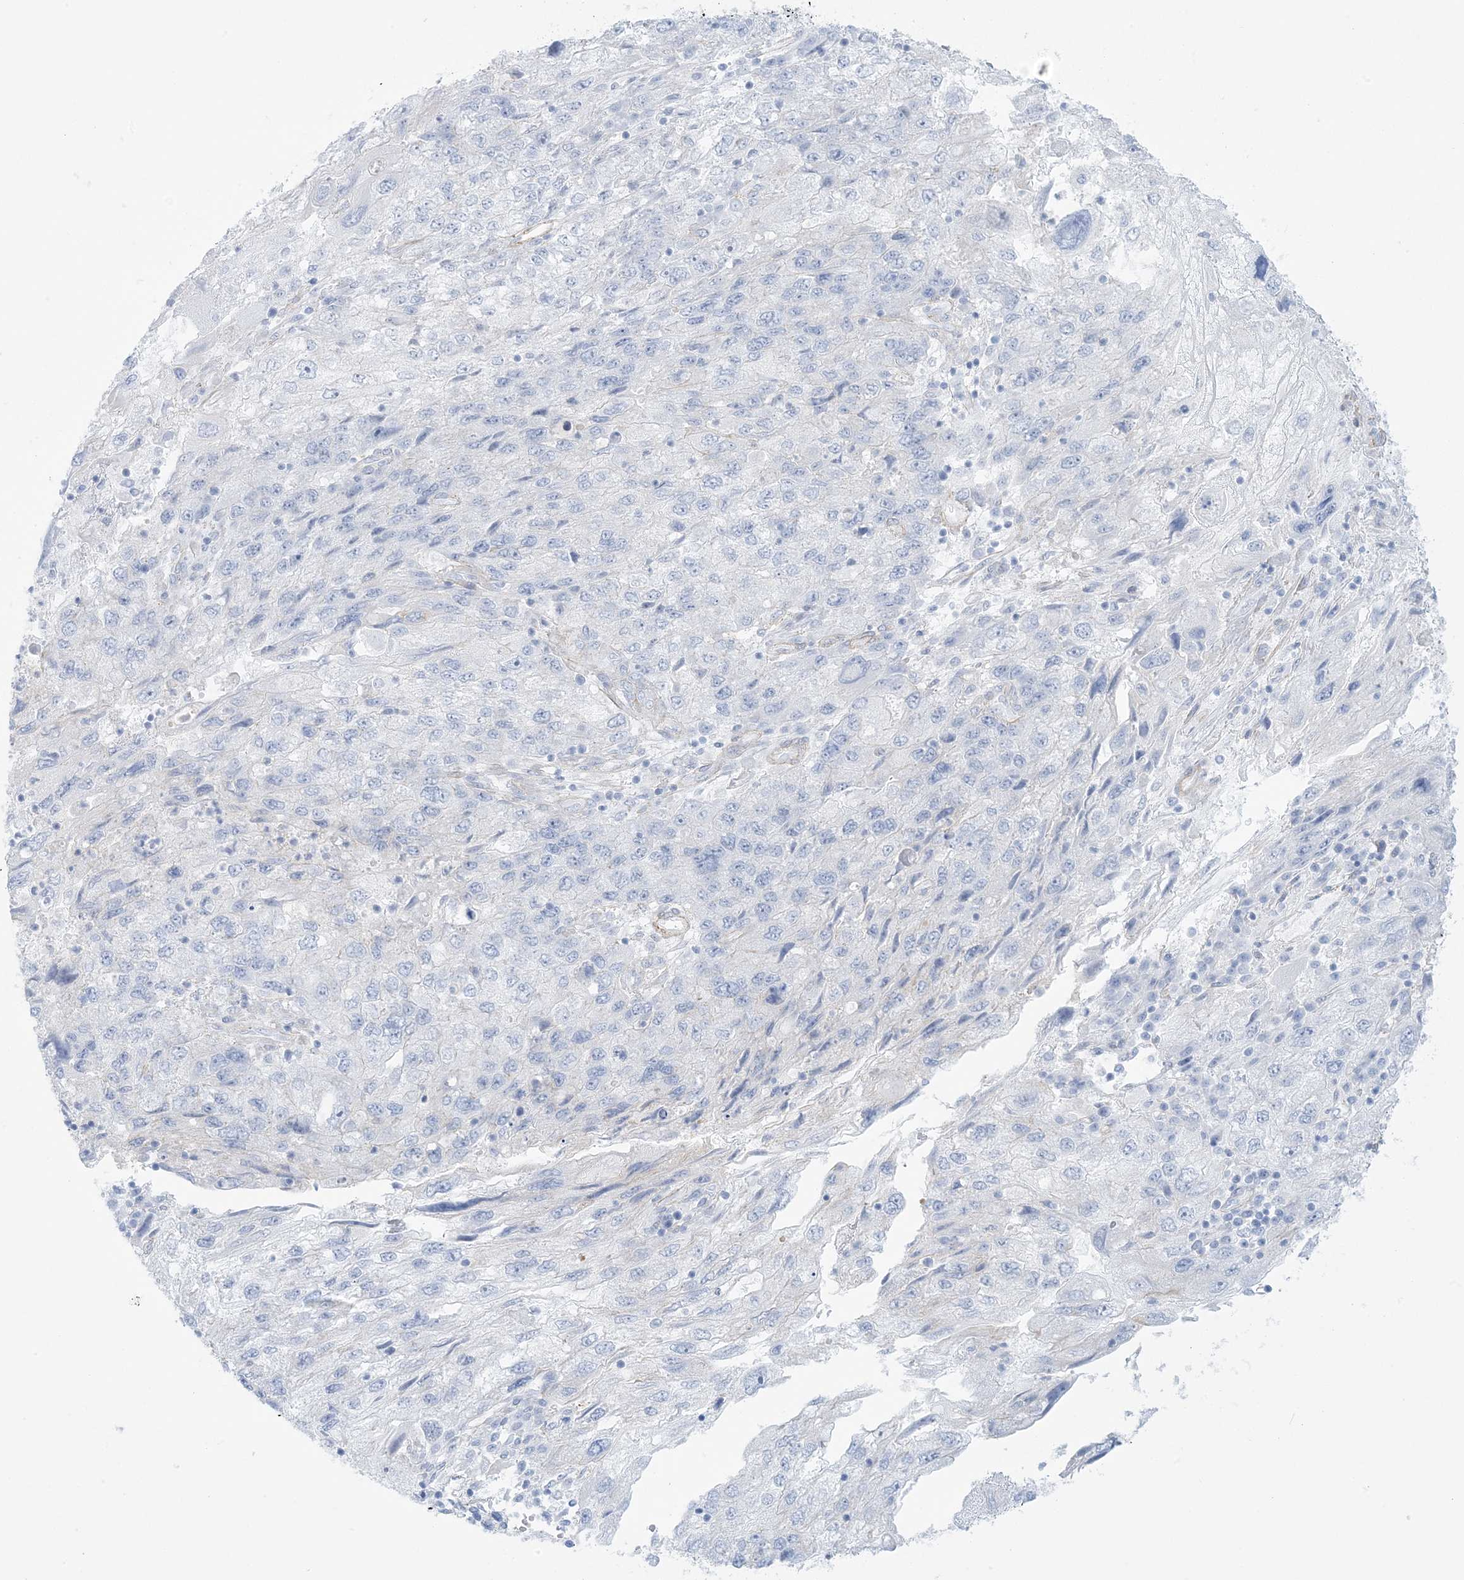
{"staining": {"intensity": "negative", "quantity": "none", "location": "none"}, "tissue": "endometrial cancer", "cell_type": "Tumor cells", "image_type": "cancer", "snomed": [{"axis": "morphology", "description": "Adenocarcinoma, NOS"}, {"axis": "topography", "description": "Endometrium"}], "caption": "This is an immunohistochemistry (IHC) histopathology image of human adenocarcinoma (endometrial). There is no staining in tumor cells.", "gene": "AGXT", "patient": {"sex": "female", "age": 49}}